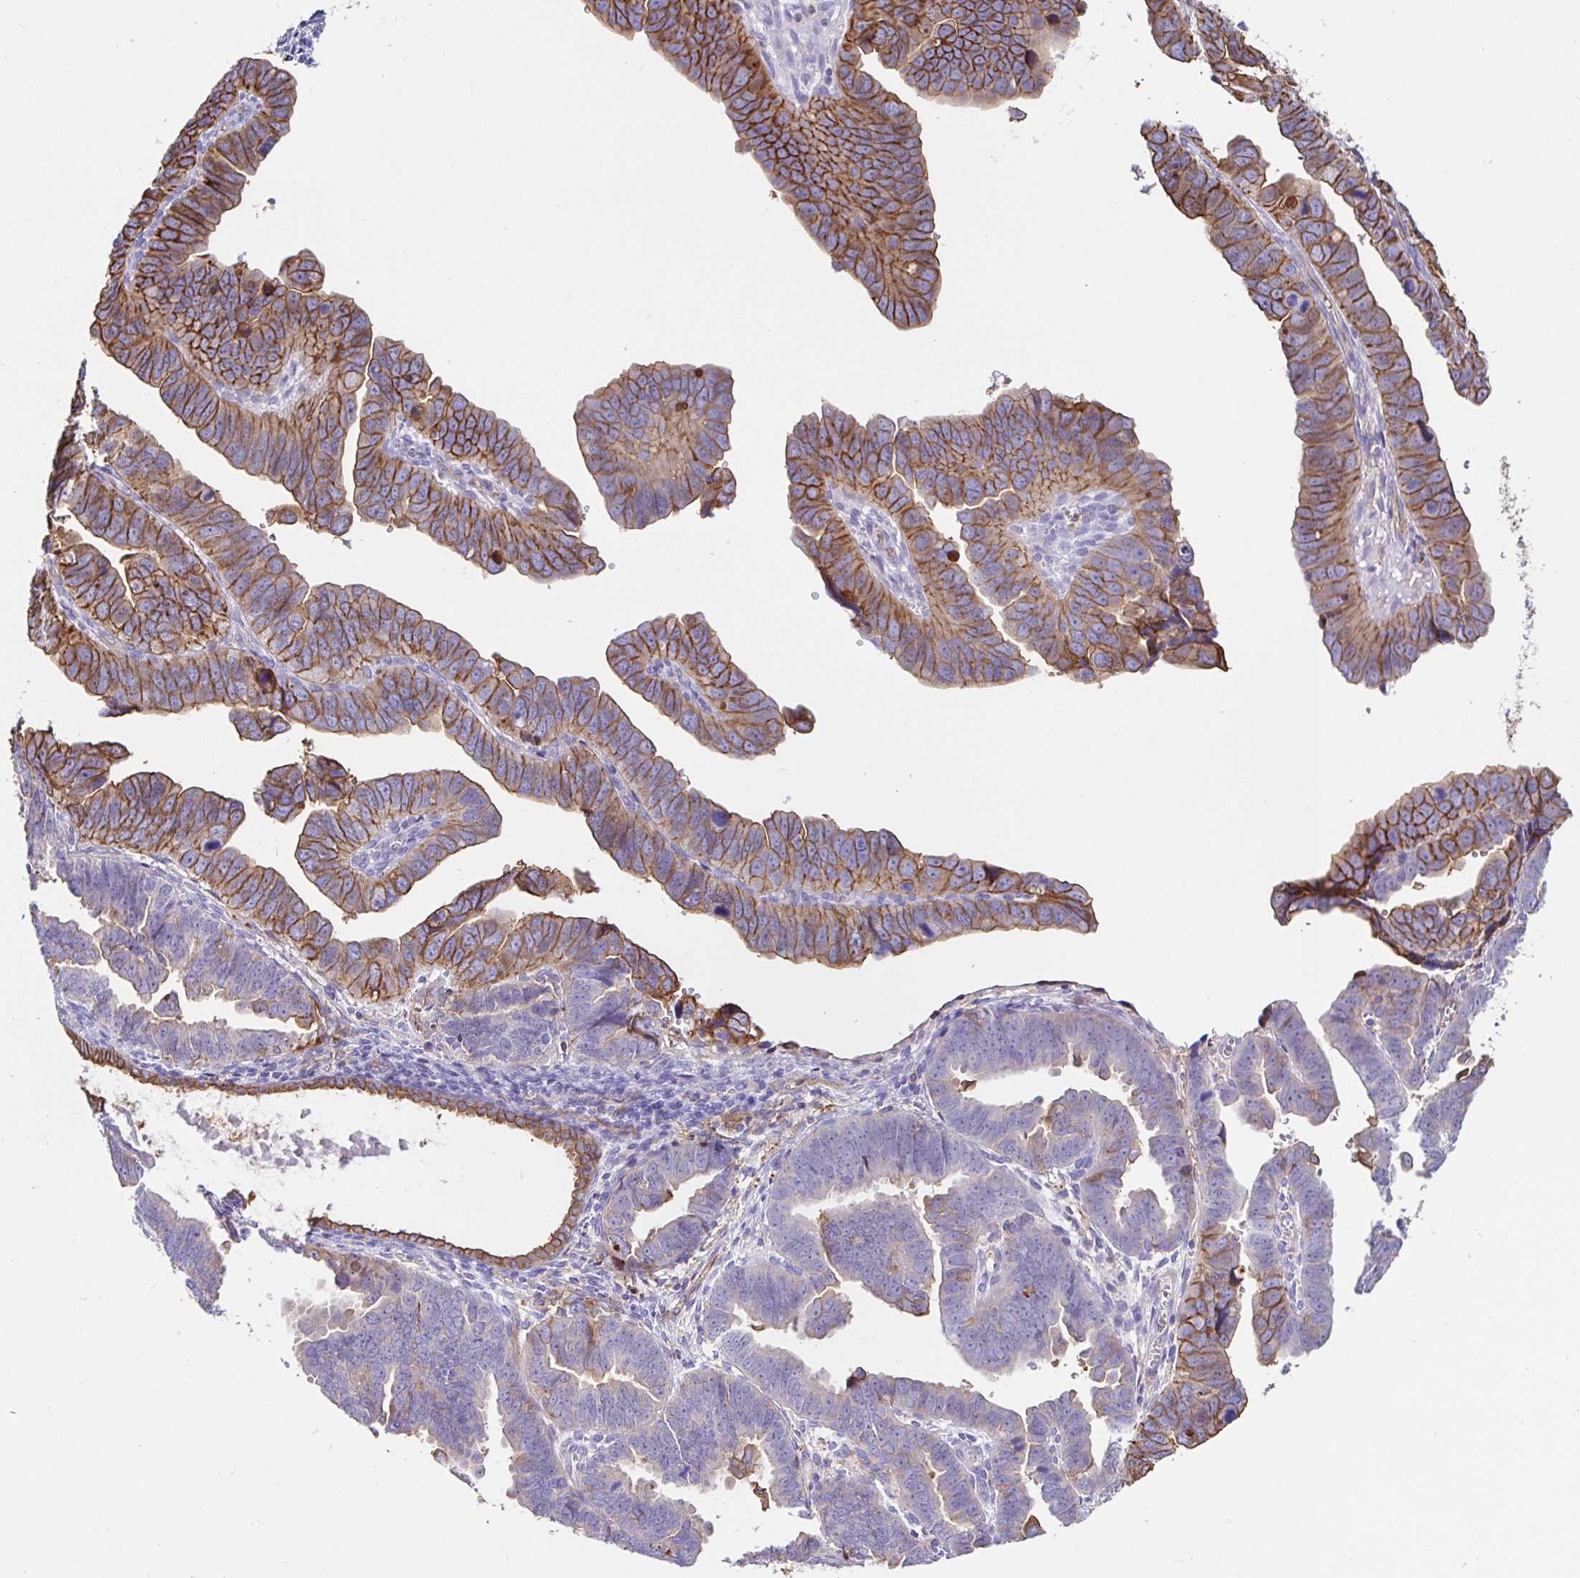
{"staining": {"intensity": "moderate", "quantity": "25%-75%", "location": "cytoplasmic/membranous"}, "tissue": "endometrial cancer", "cell_type": "Tumor cells", "image_type": "cancer", "snomed": [{"axis": "morphology", "description": "Adenocarcinoma, NOS"}, {"axis": "topography", "description": "Endometrium"}], "caption": "Adenocarcinoma (endometrial) stained for a protein displays moderate cytoplasmic/membranous positivity in tumor cells.", "gene": "ANXA2", "patient": {"sex": "female", "age": 75}}